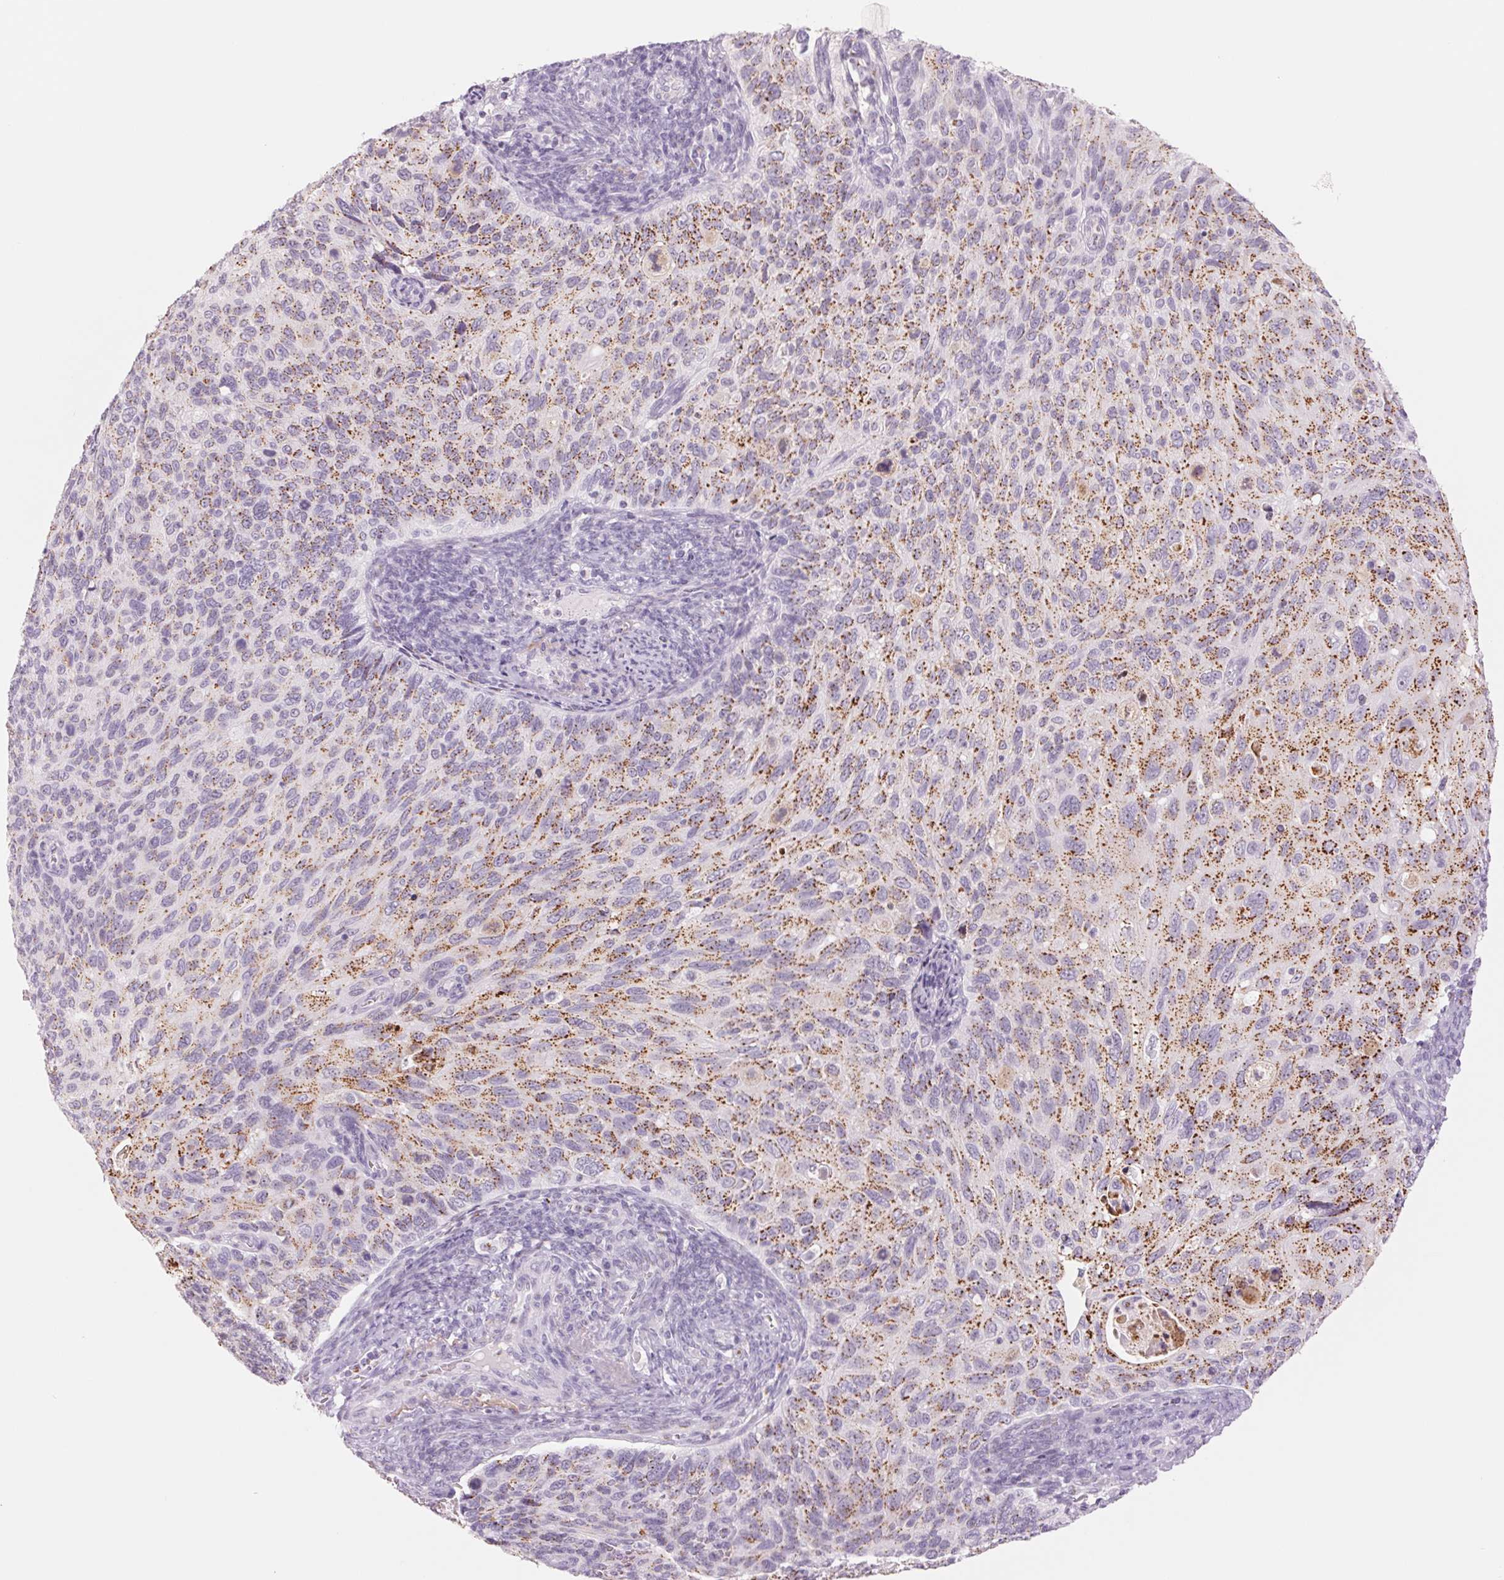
{"staining": {"intensity": "moderate", "quantity": ">75%", "location": "cytoplasmic/membranous"}, "tissue": "cervical cancer", "cell_type": "Tumor cells", "image_type": "cancer", "snomed": [{"axis": "morphology", "description": "Squamous cell carcinoma, NOS"}, {"axis": "topography", "description": "Cervix"}], "caption": "Cervical cancer tissue shows moderate cytoplasmic/membranous expression in about >75% of tumor cells The protein of interest is shown in brown color, while the nuclei are stained blue.", "gene": "GALNT7", "patient": {"sex": "female", "age": 70}}